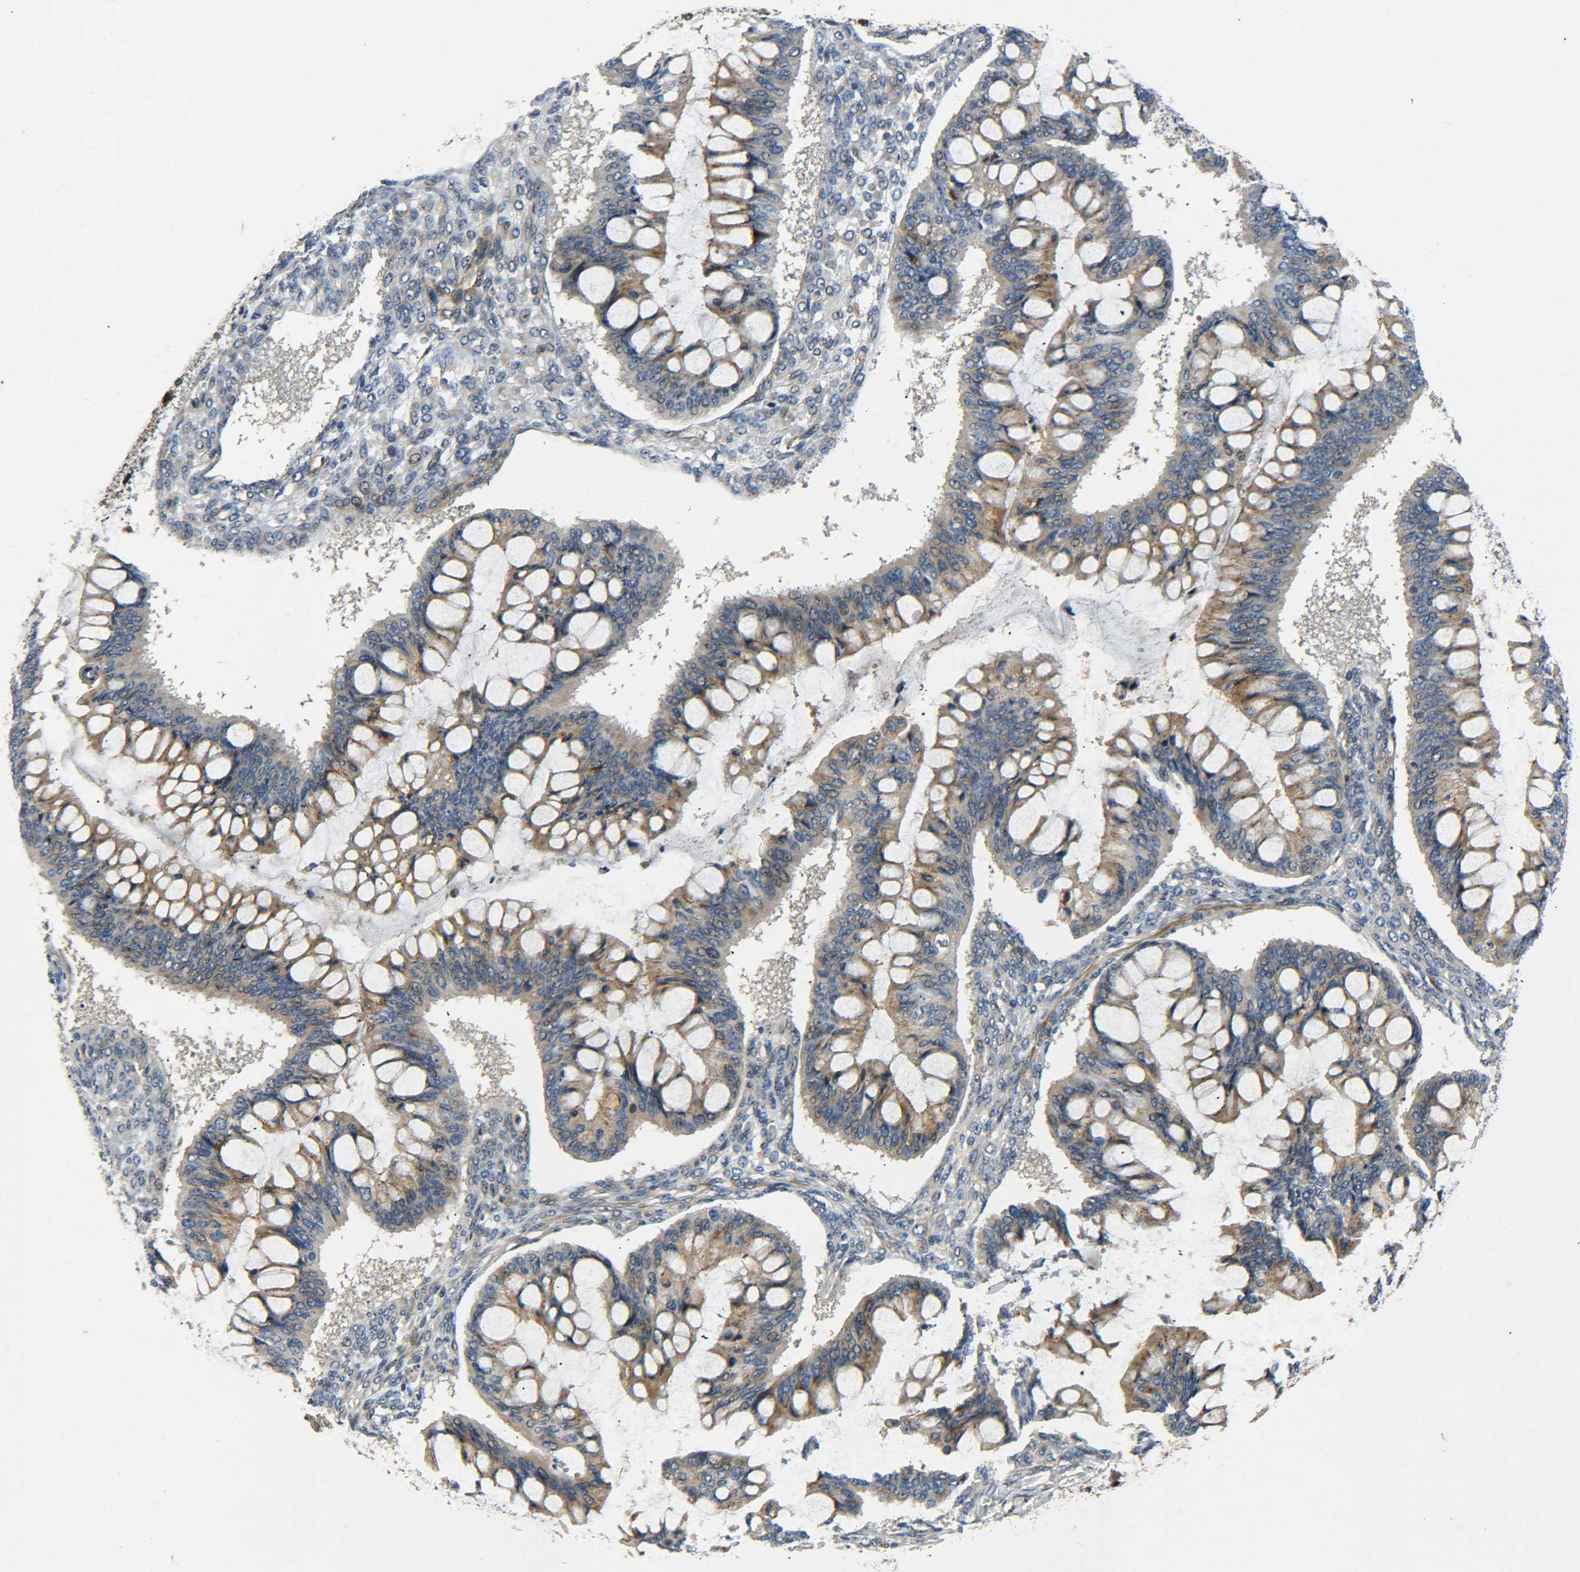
{"staining": {"intensity": "moderate", "quantity": ">75%", "location": "cytoplasmic/membranous"}, "tissue": "ovarian cancer", "cell_type": "Tumor cells", "image_type": "cancer", "snomed": [{"axis": "morphology", "description": "Cystadenocarcinoma, mucinous, NOS"}, {"axis": "topography", "description": "Ovary"}], "caption": "Immunohistochemical staining of human ovarian cancer demonstrates medium levels of moderate cytoplasmic/membranous staining in approximately >75% of tumor cells. (Stains: DAB in brown, nuclei in blue, Microscopy: brightfield microscopy at high magnification).", "gene": "MEIS1", "patient": {"sex": "female", "age": 73}}